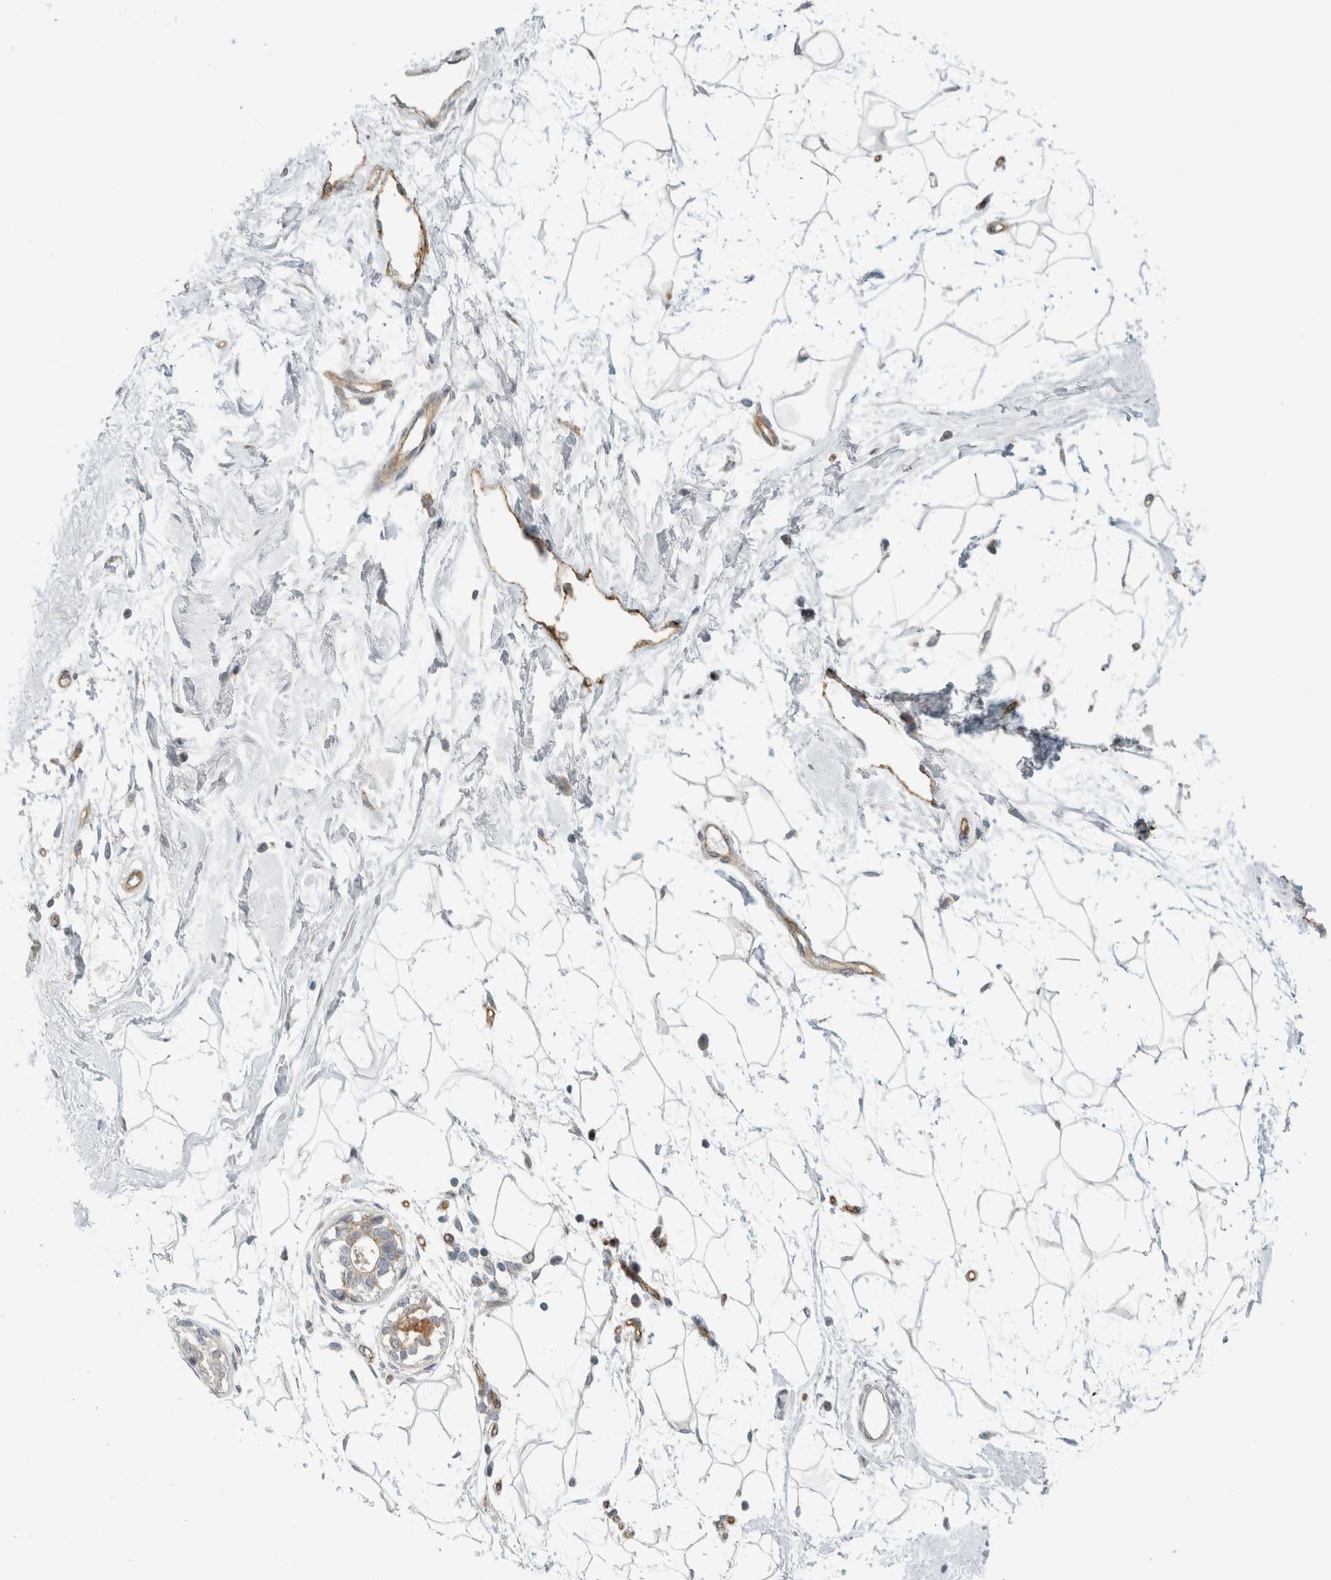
{"staining": {"intensity": "negative", "quantity": "none", "location": "none"}, "tissue": "breast", "cell_type": "Adipocytes", "image_type": "normal", "snomed": [{"axis": "morphology", "description": "Normal tissue, NOS"}, {"axis": "topography", "description": "Breast"}], "caption": "Micrograph shows no significant protein positivity in adipocytes of unremarkable breast. (IHC, brightfield microscopy, high magnification).", "gene": "KPNA5", "patient": {"sex": "female", "age": 45}}